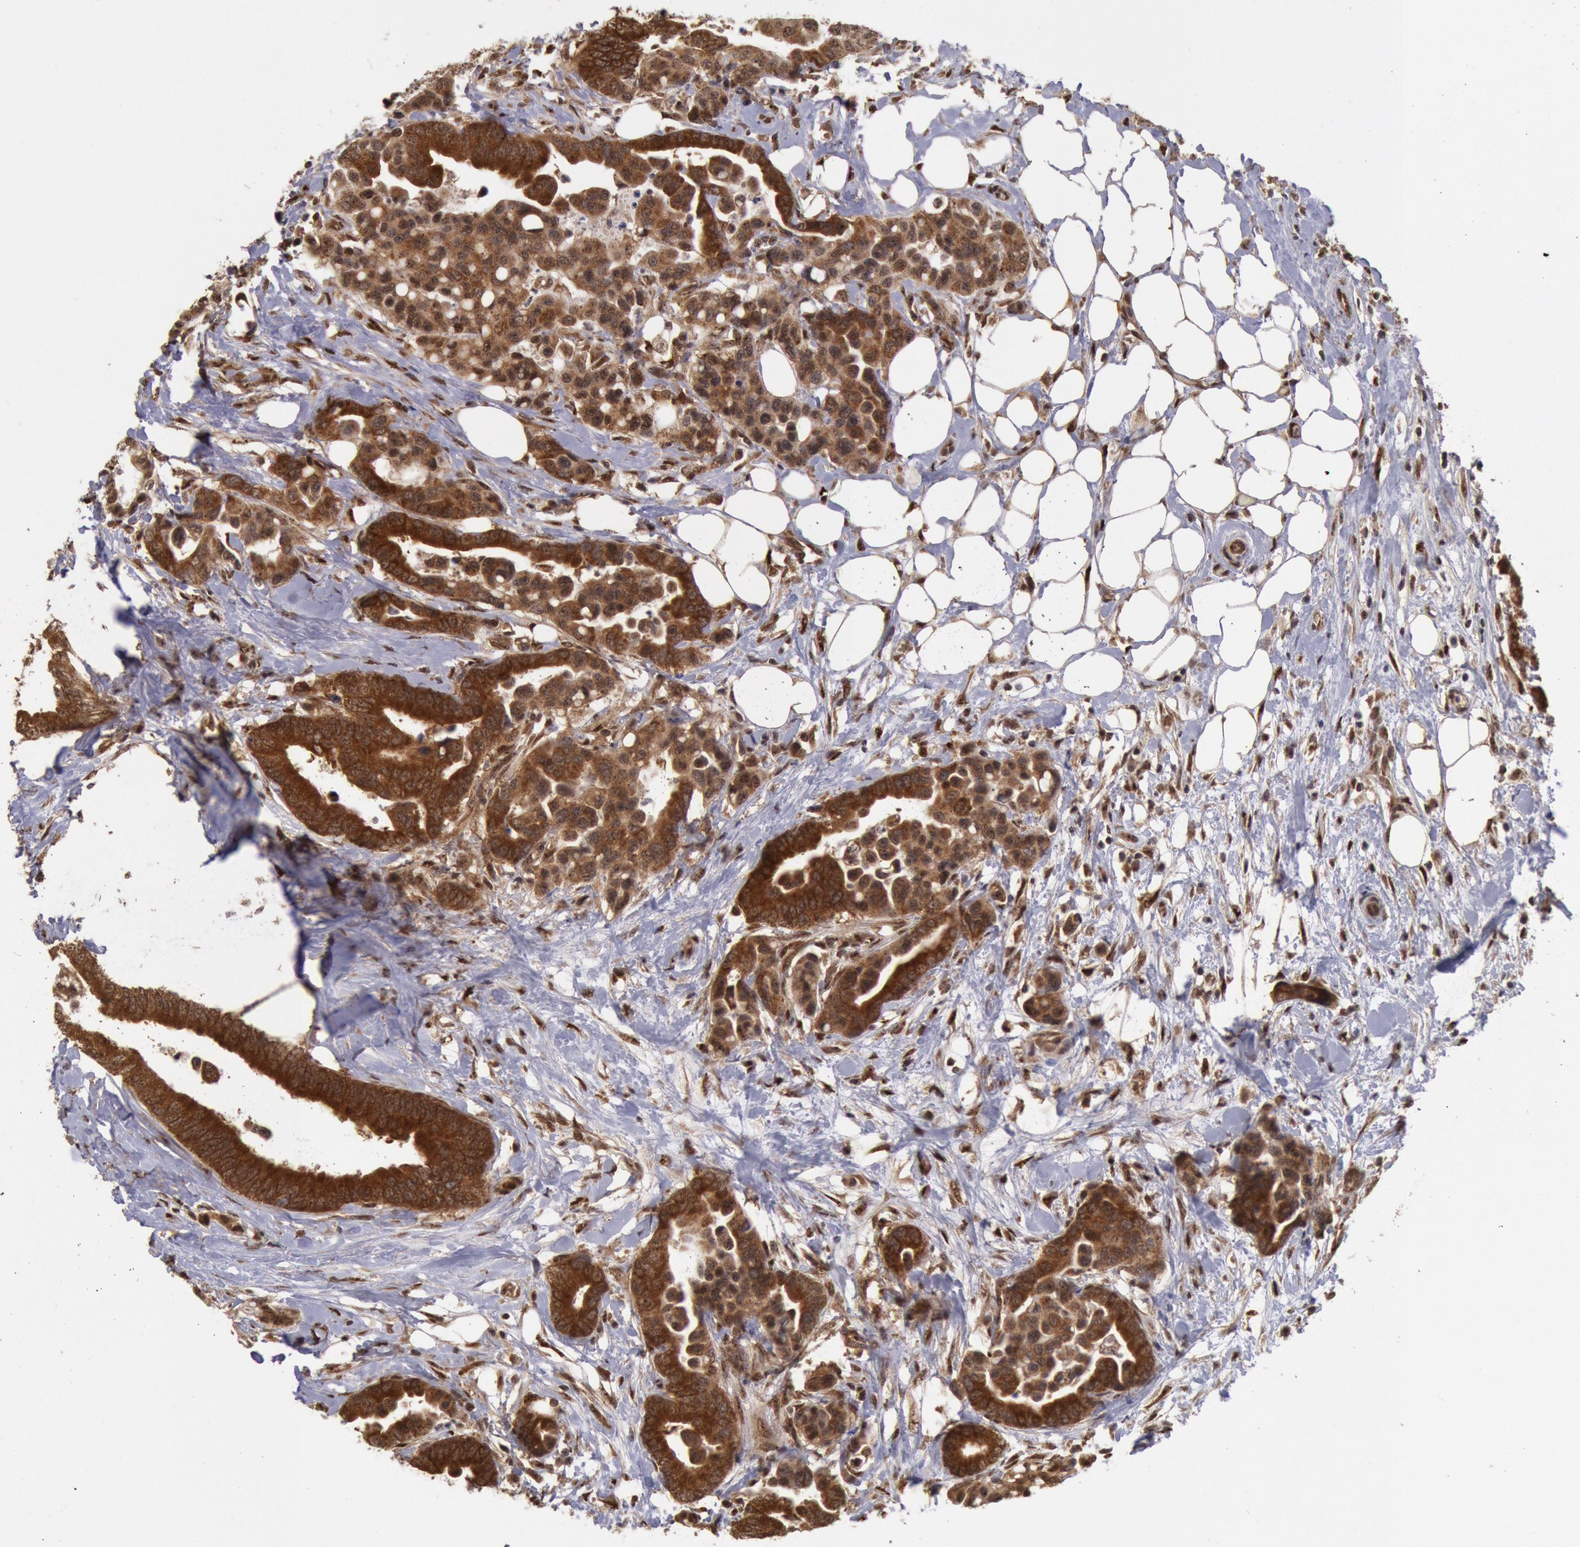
{"staining": {"intensity": "strong", "quantity": ">75%", "location": "cytoplasmic/membranous"}, "tissue": "colorectal cancer", "cell_type": "Tumor cells", "image_type": "cancer", "snomed": [{"axis": "morphology", "description": "Adenocarcinoma, NOS"}, {"axis": "topography", "description": "Colon"}], "caption": "The histopathology image demonstrates a brown stain indicating the presence of a protein in the cytoplasmic/membranous of tumor cells in colorectal cancer.", "gene": "STX17", "patient": {"sex": "male", "age": 82}}